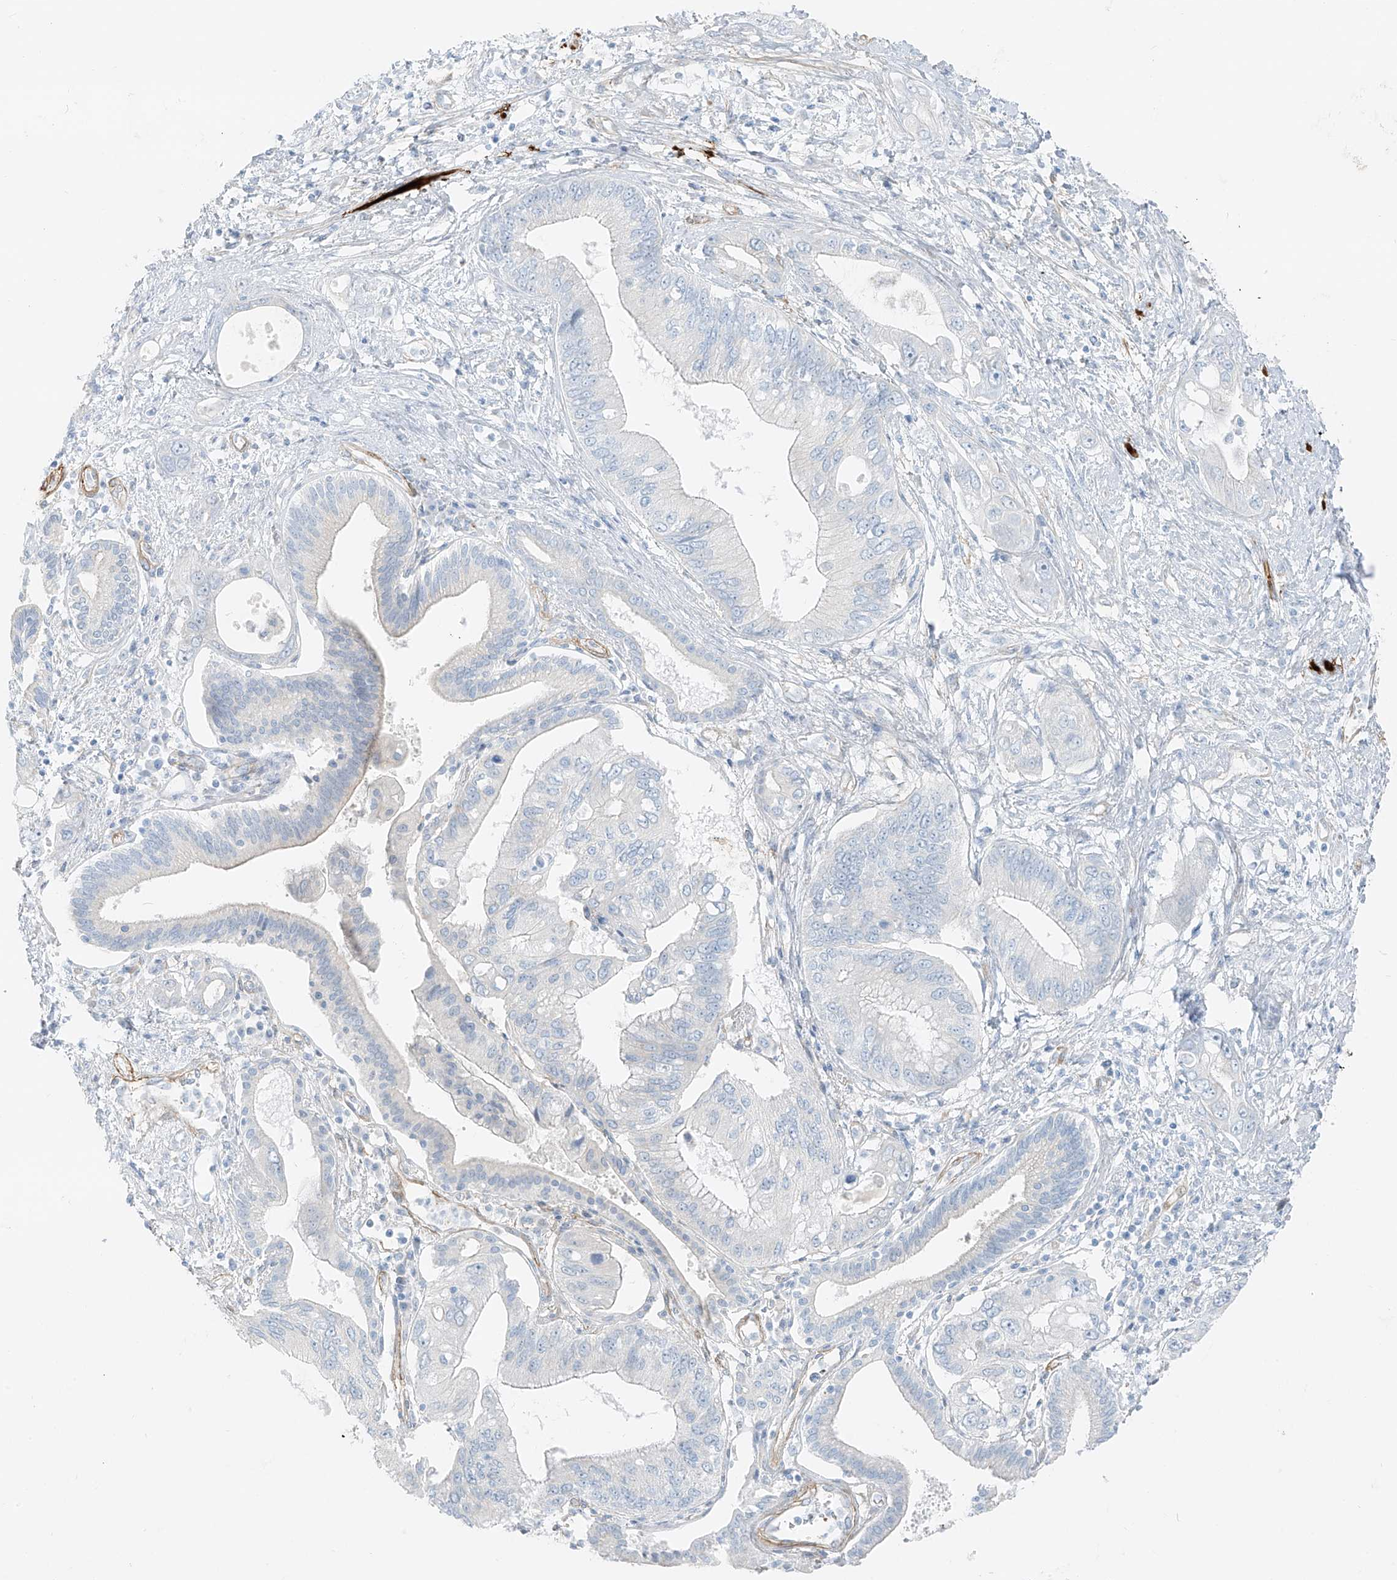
{"staining": {"intensity": "negative", "quantity": "none", "location": "none"}, "tissue": "pancreatic cancer", "cell_type": "Tumor cells", "image_type": "cancer", "snomed": [{"axis": "morphology", "description": "Inflammation, NOS"}, {"axis": "morphology", "description": "Adenocarcinoma, NOS"}, {"axis": "topography", "description": "Pancreas"}], "caption": "Tumor cells show no significant staining in adenocarcinoma (pancreatic). Nuclei are stained in blue.", "gene": "SMCP", "patient": {"sex": "female", "age": 56}}